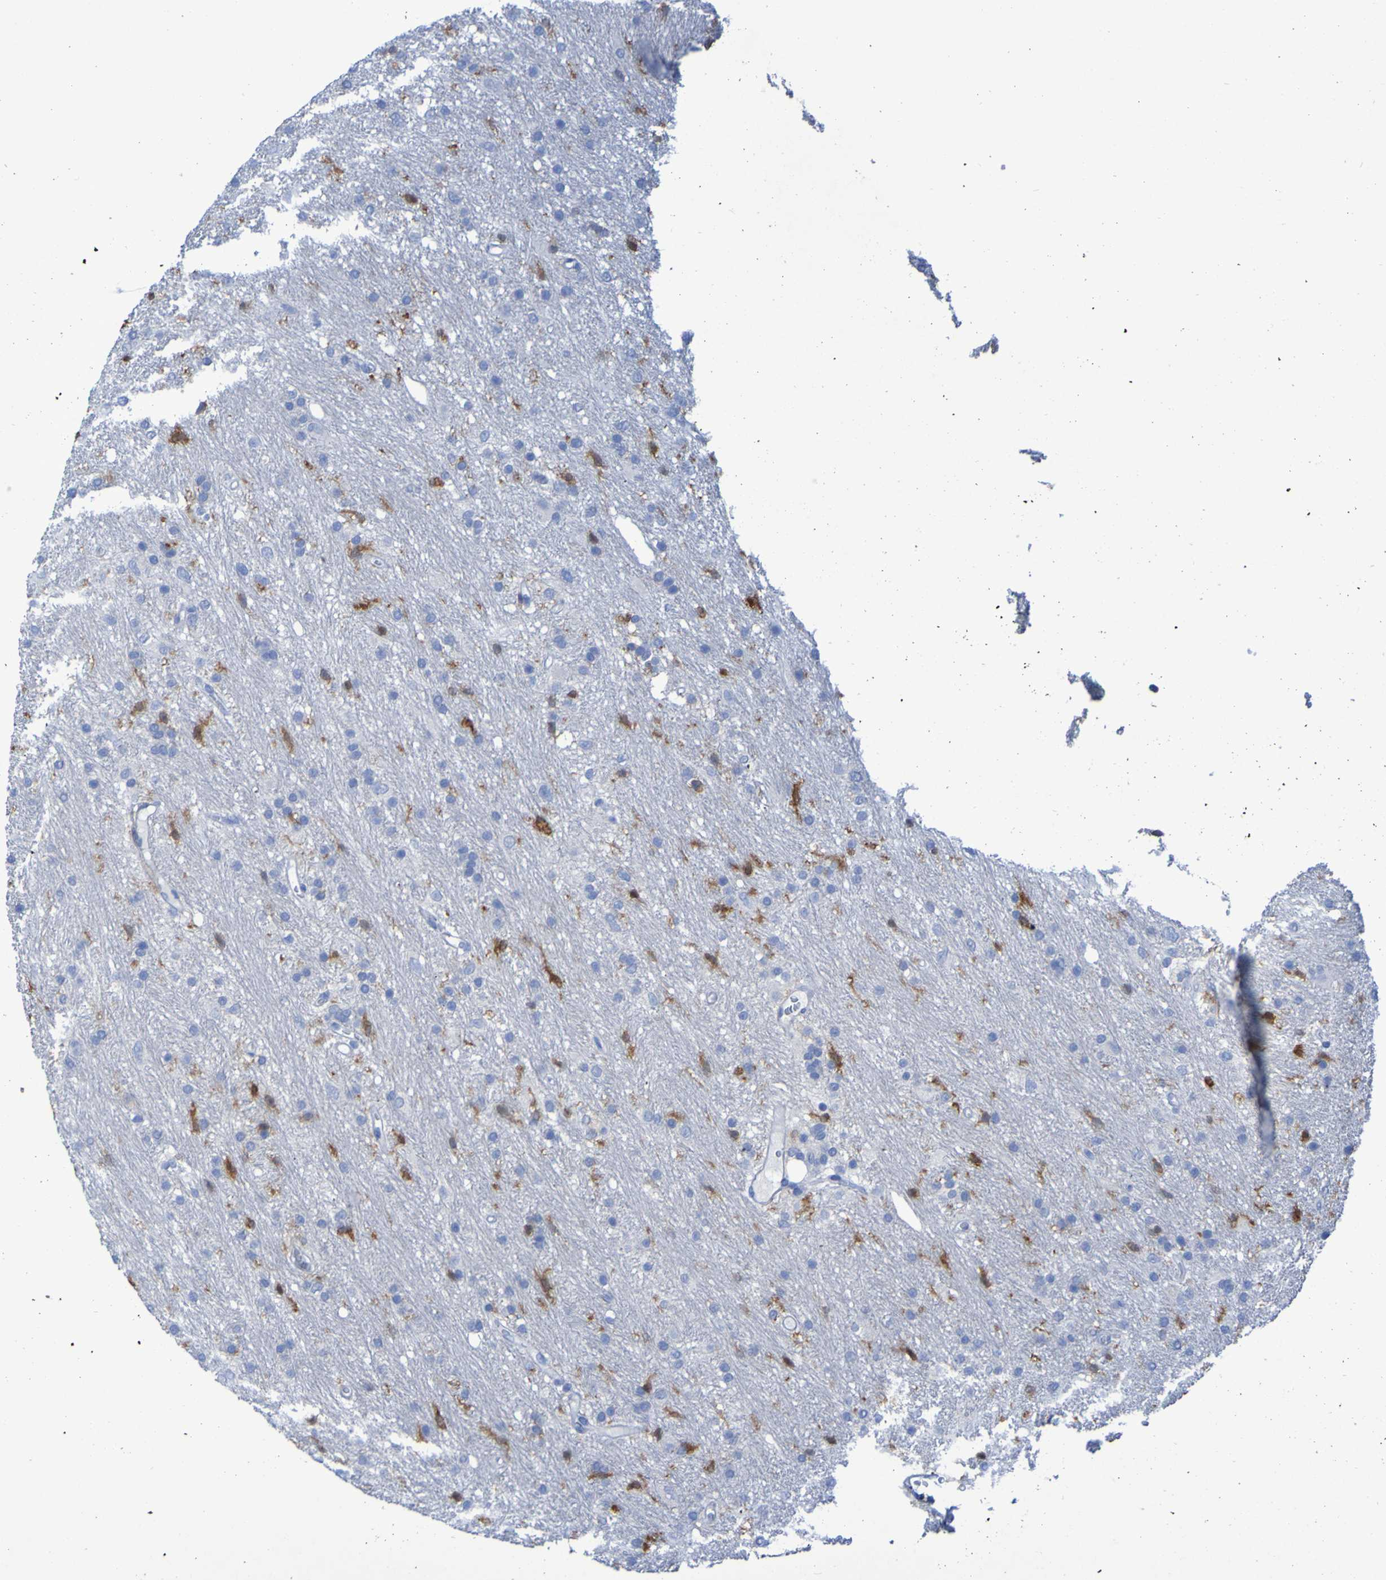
{"staining": {"intensity": "moderate", "quantity": "<25%", "location": "cytoplasmic/membranous"}, "tissue": "glioma", "cell_type": "Tumor cells", "image_type": "cancer", "snomed": [{"axis": "morphology", "description": "Glioma, malignant, Low grade"}, {"axis": "topography", "description": "Brain"}], "caption": "Protein expression analysis of human glioma reveals moderate cytoplasmic/membranous expression in approximately <25% of tumor cells.", "gene": "MPPE1", "patient": {"sex": "male", "age": 77}}